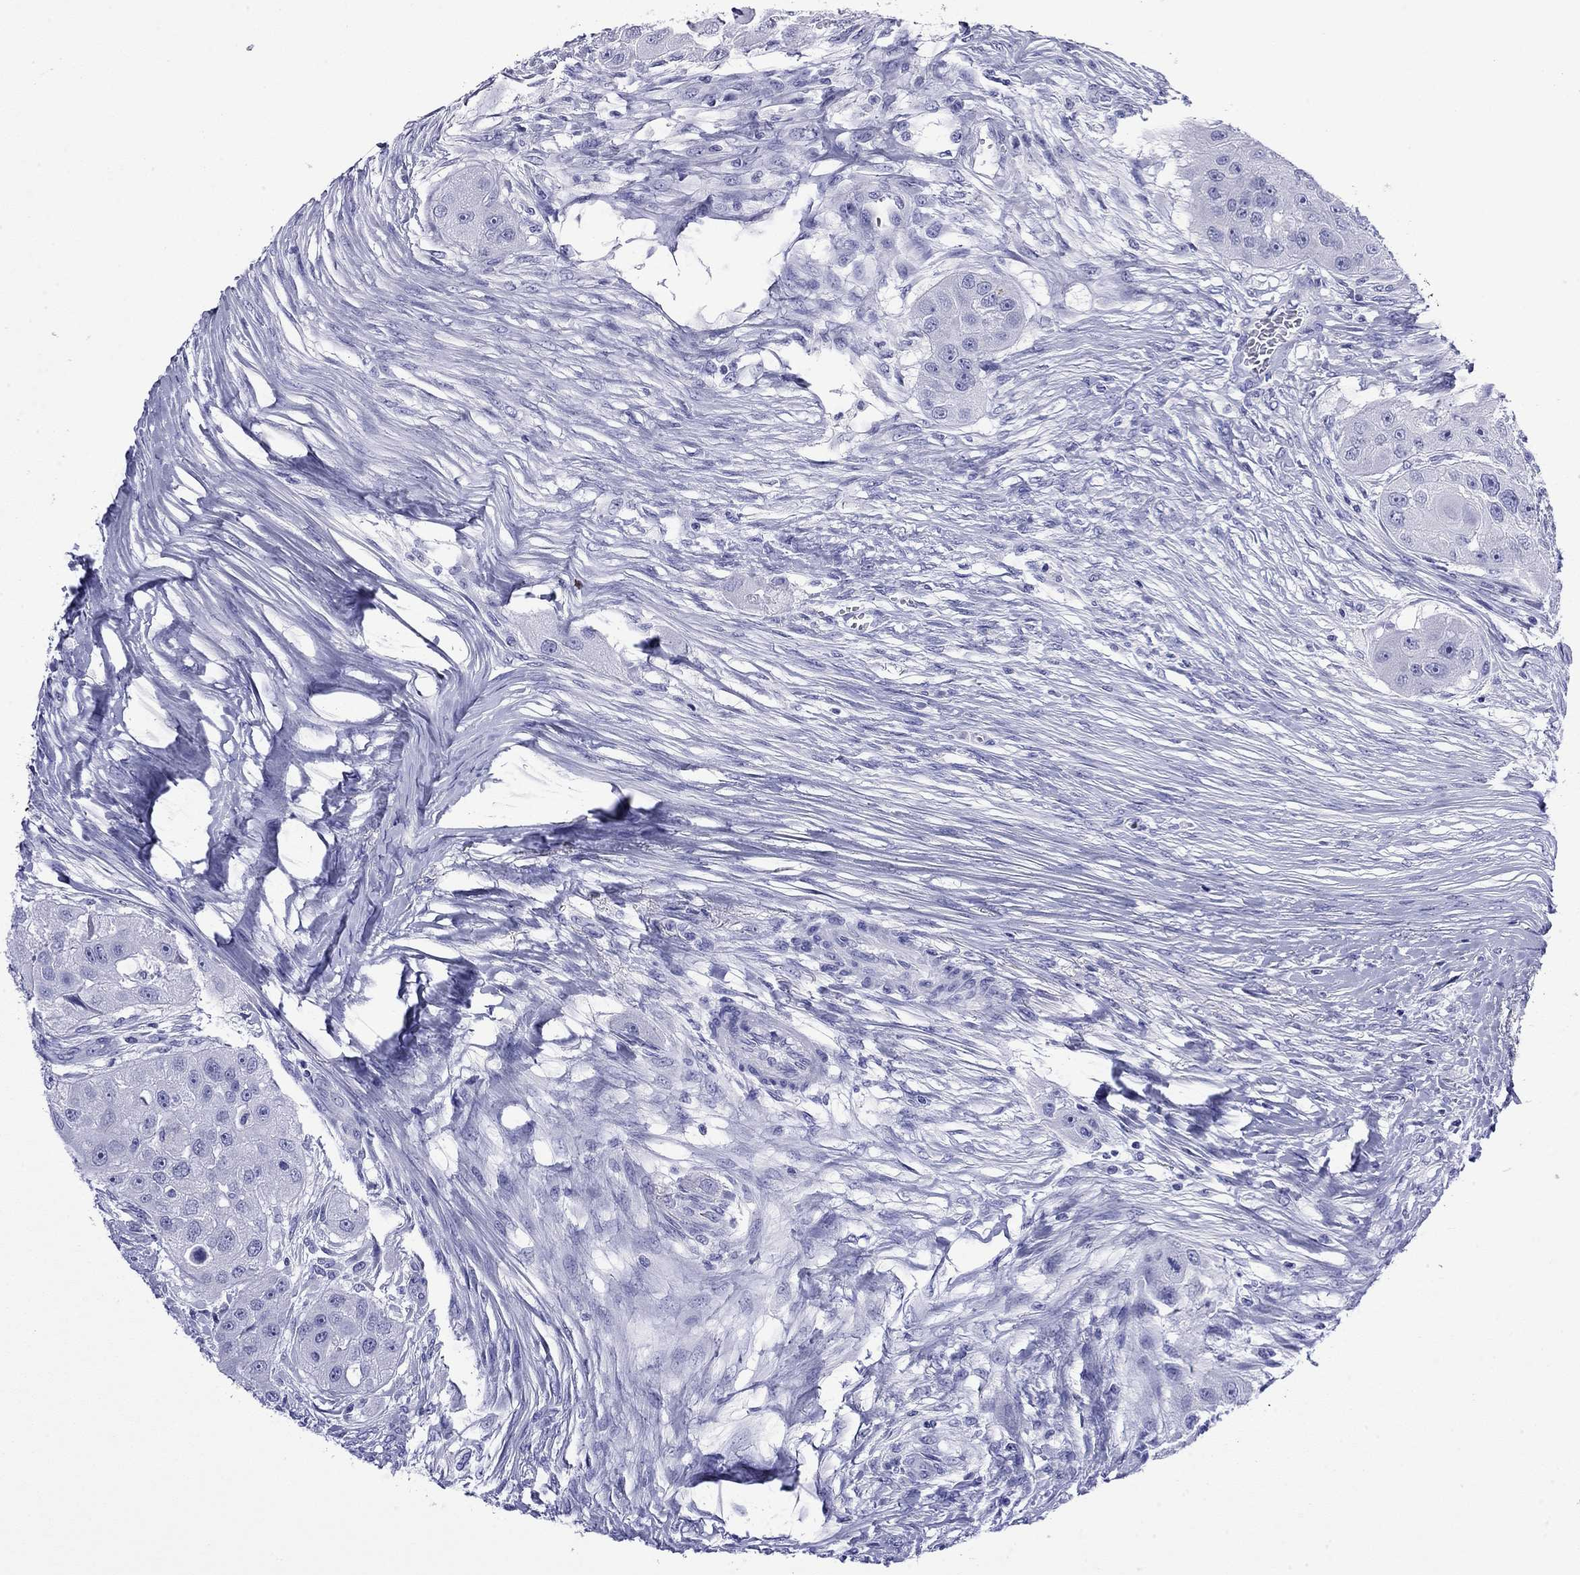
{"staining": {"intensity": "negative", "quantity": "none", "location": "none"}, "tissue": "head and neck cancer", "cell_type": "Tumor cells", "image_type": "cancer", "snomed": [{"axis": "morphology", "description": "Normal tissue, NOS"}, {"axis": "morphology", "description": "Squamous cell carcinoma, NOS"}, {"axis": "topography", "description": "Skeletal muscle"}, {"axis": "topography", "description": "Head-Neck"}], "caption": "Protein analysis of head and neck squamous cell carcinoma exhibits no significant expression in tumor cells.", "gene": "FIGLA", "patient": {"sex": "male", "age": 51}}